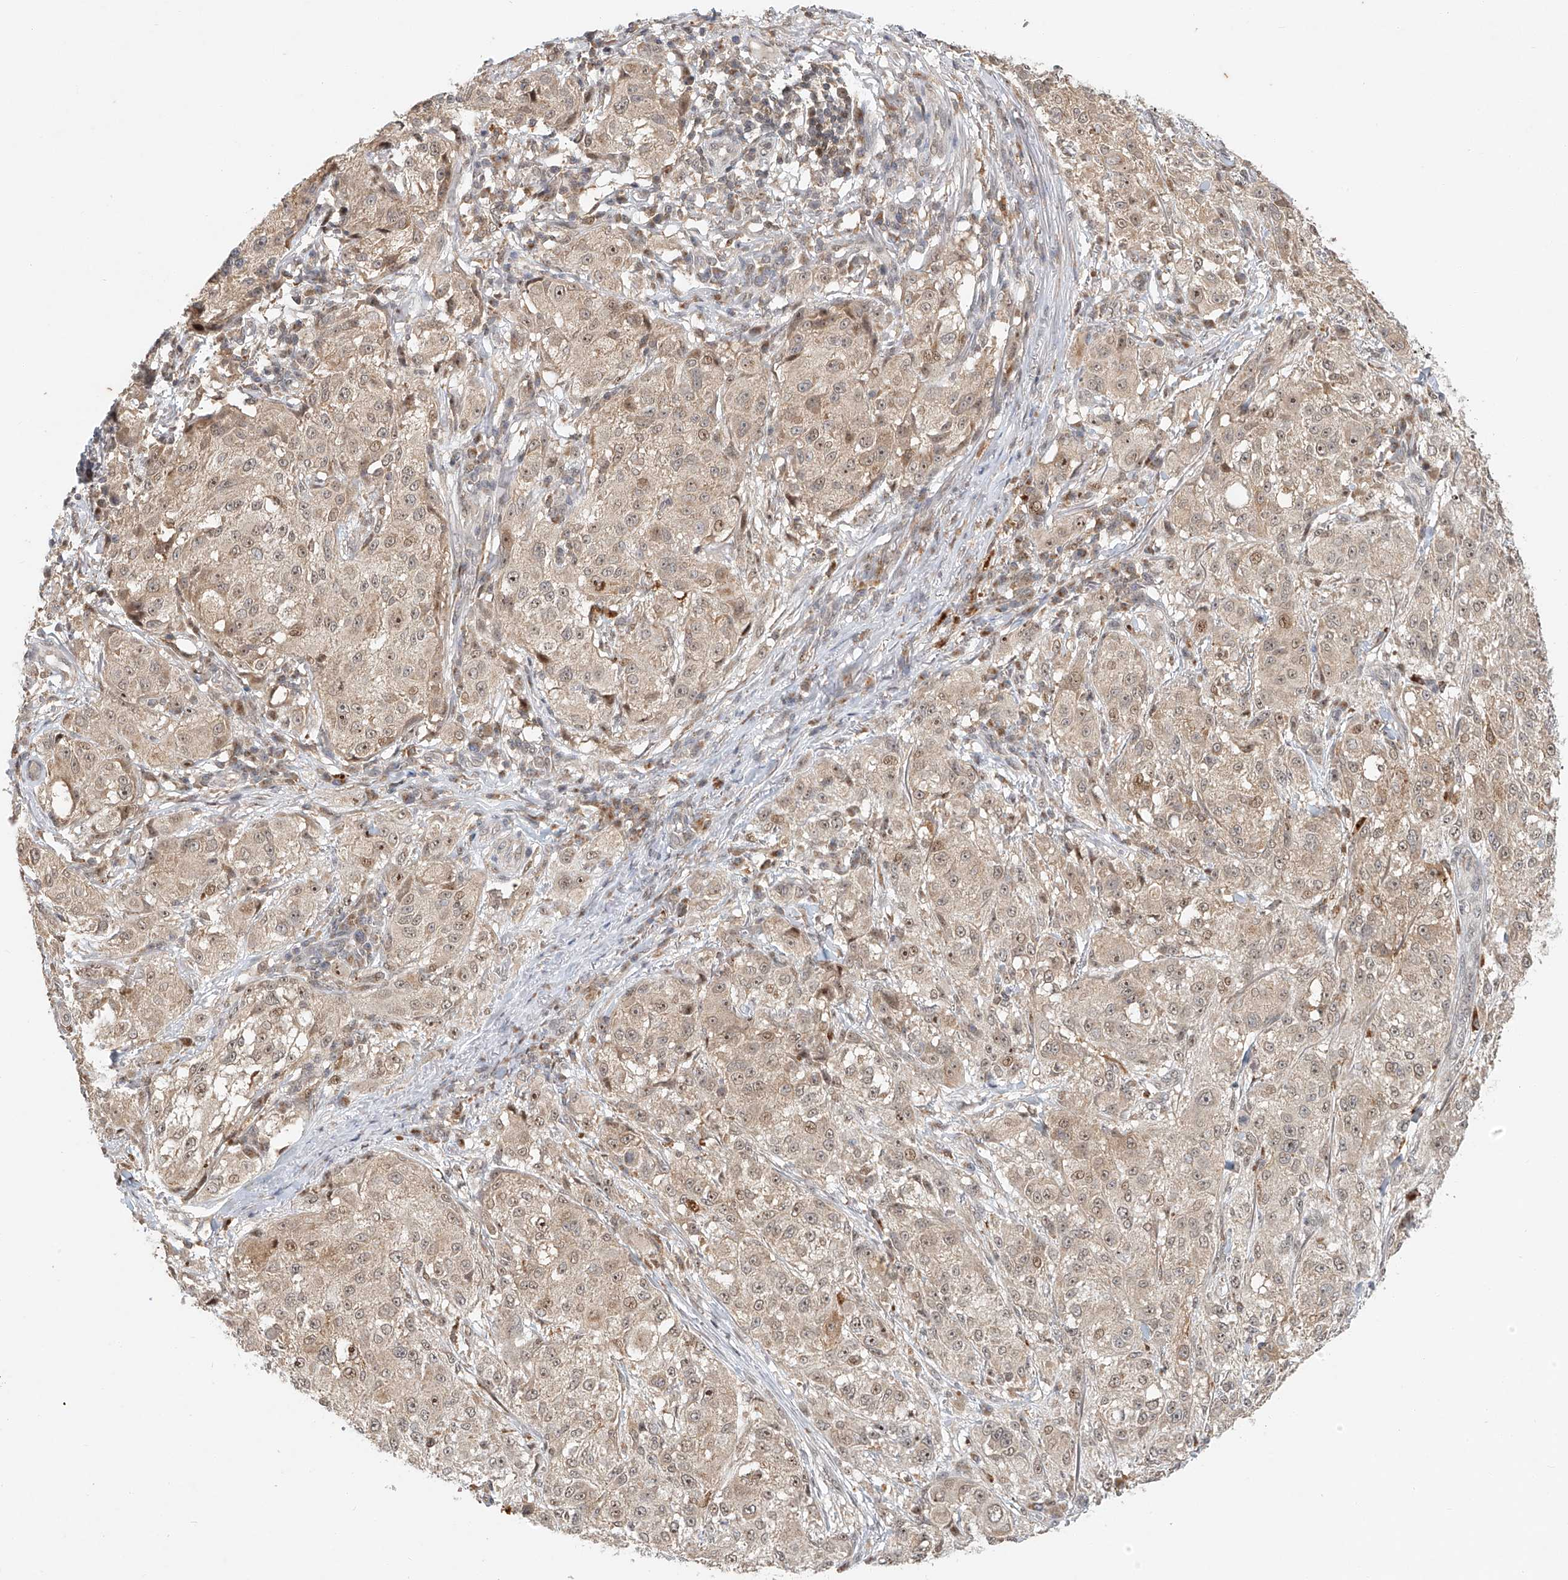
{"staining": {"intensity": "weak", "quantity": "25%-75%", "location": "nuclear"}, "tissue": "melanoma", "cell_type": "Tumor cells", "image_type": "cancer", "snomed": [{"axis": "morphology", "description": "Necrosis, NOS"}, {"axis": "morphology", "description": "Malignant melanoma, NOS"}, {"axis": "topography", "description": "Skin"}], "caption": "Immunohistochemical staining of human malignant melanoma exhibits weak nuclear protein expression in approximately 25%-75% of tumor cells. (IHC, brightfield microscopy, high magnification).", "gene": "SYTL3", "patient": {"sex": "female", "age": 87}}